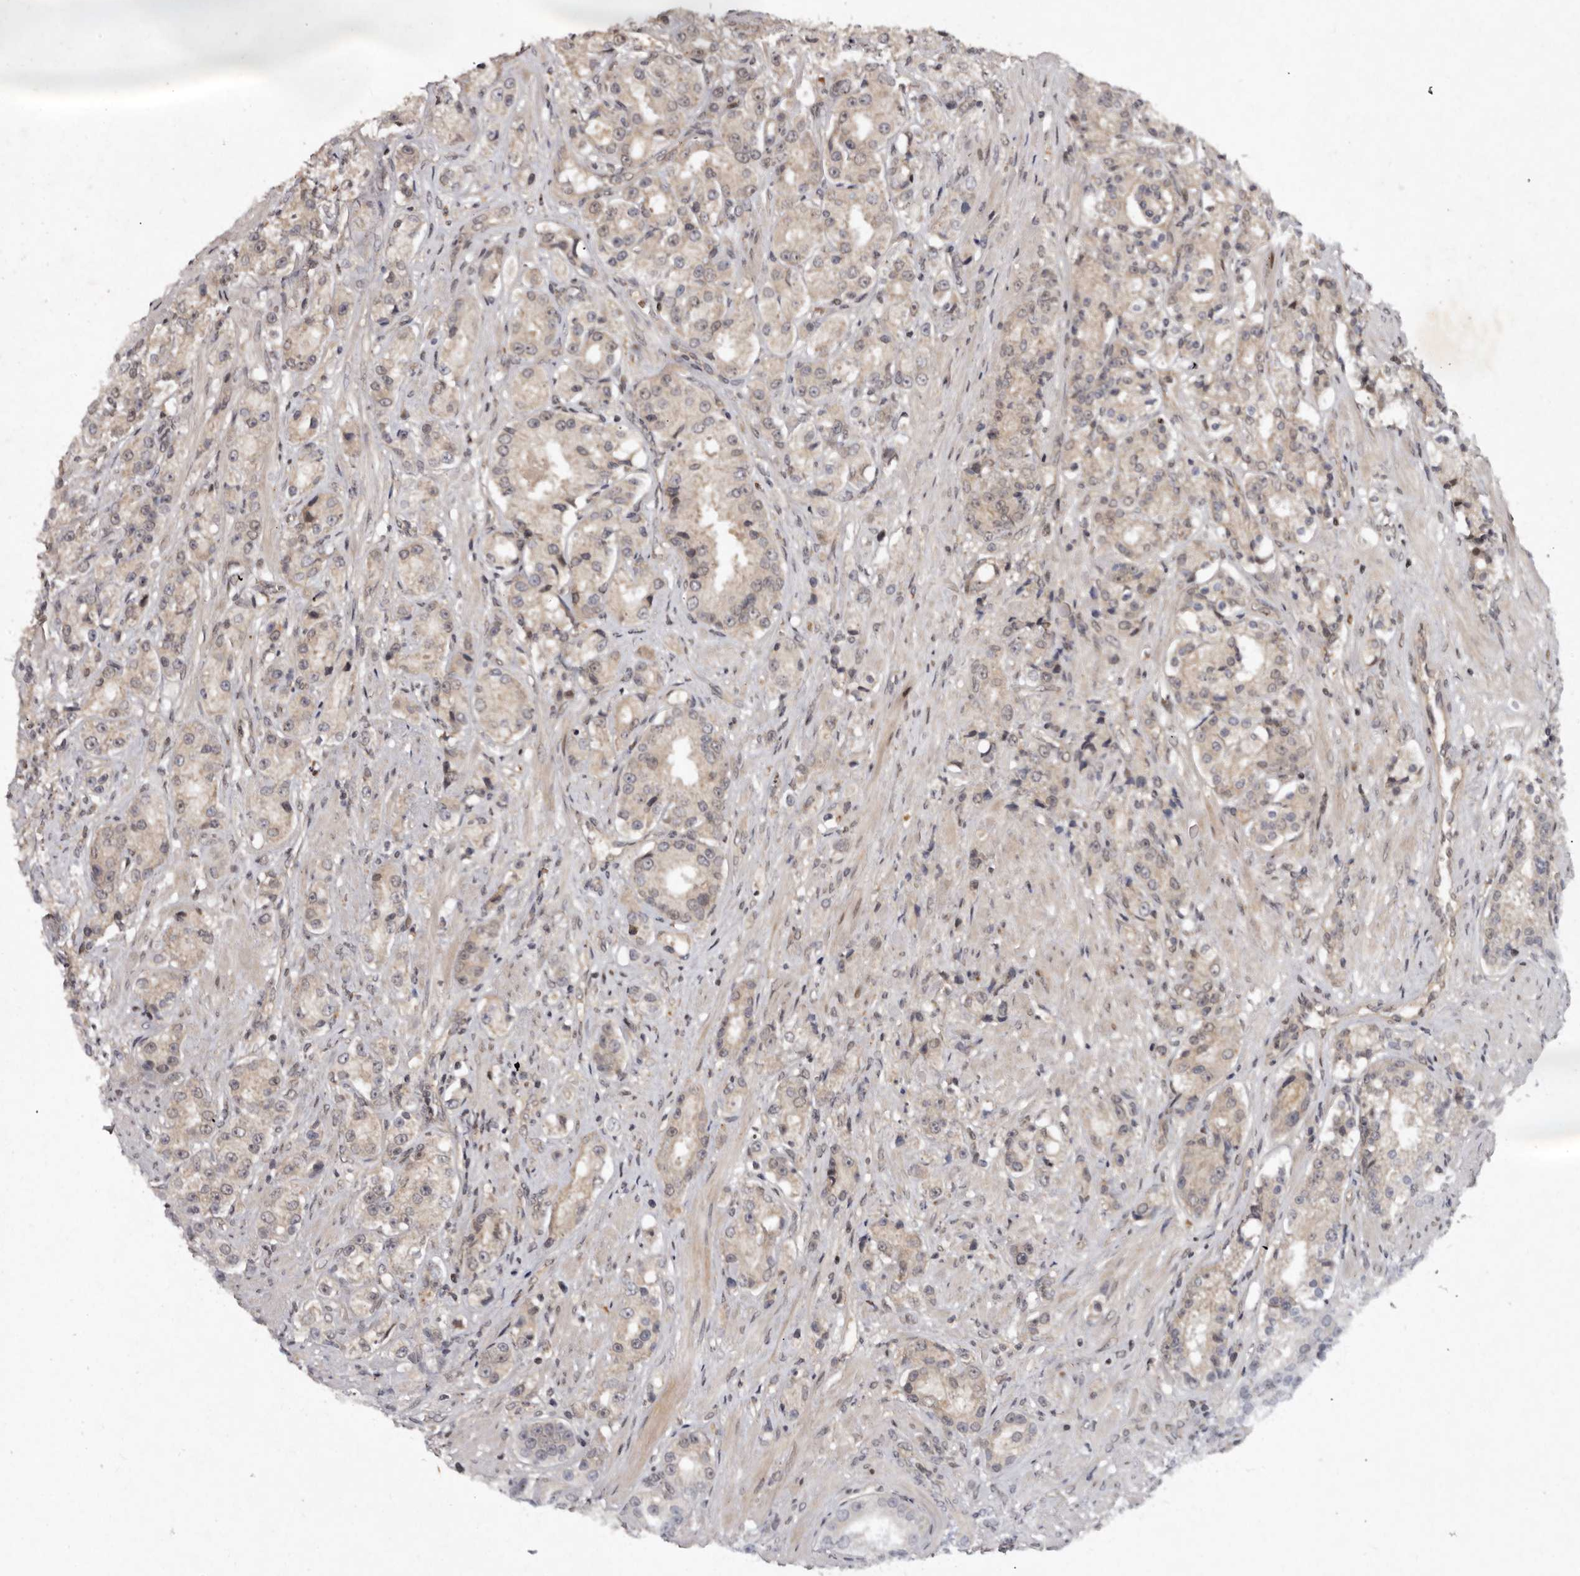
{"staining": {"intensity": "weak", "quantity": ">75%", "location": "cytoplasmic/membranous"}, "tissue": "prostate cancer", "cell_type": "Tumor cells", "image_type": "cancer", "snomed": [{"axis": "morphology", "description": "Adenocarcinoma, High grade"}, {"axis": "topography", "description": "Prostate"}], "caption": "Prostate adenocarcinoma (high-grade) tissue shows weak cytoplasmic/membranous positivity in about >75% of tumor cells", "gene": "ABL1", "patient": {"sex": "male", "age": 60}}